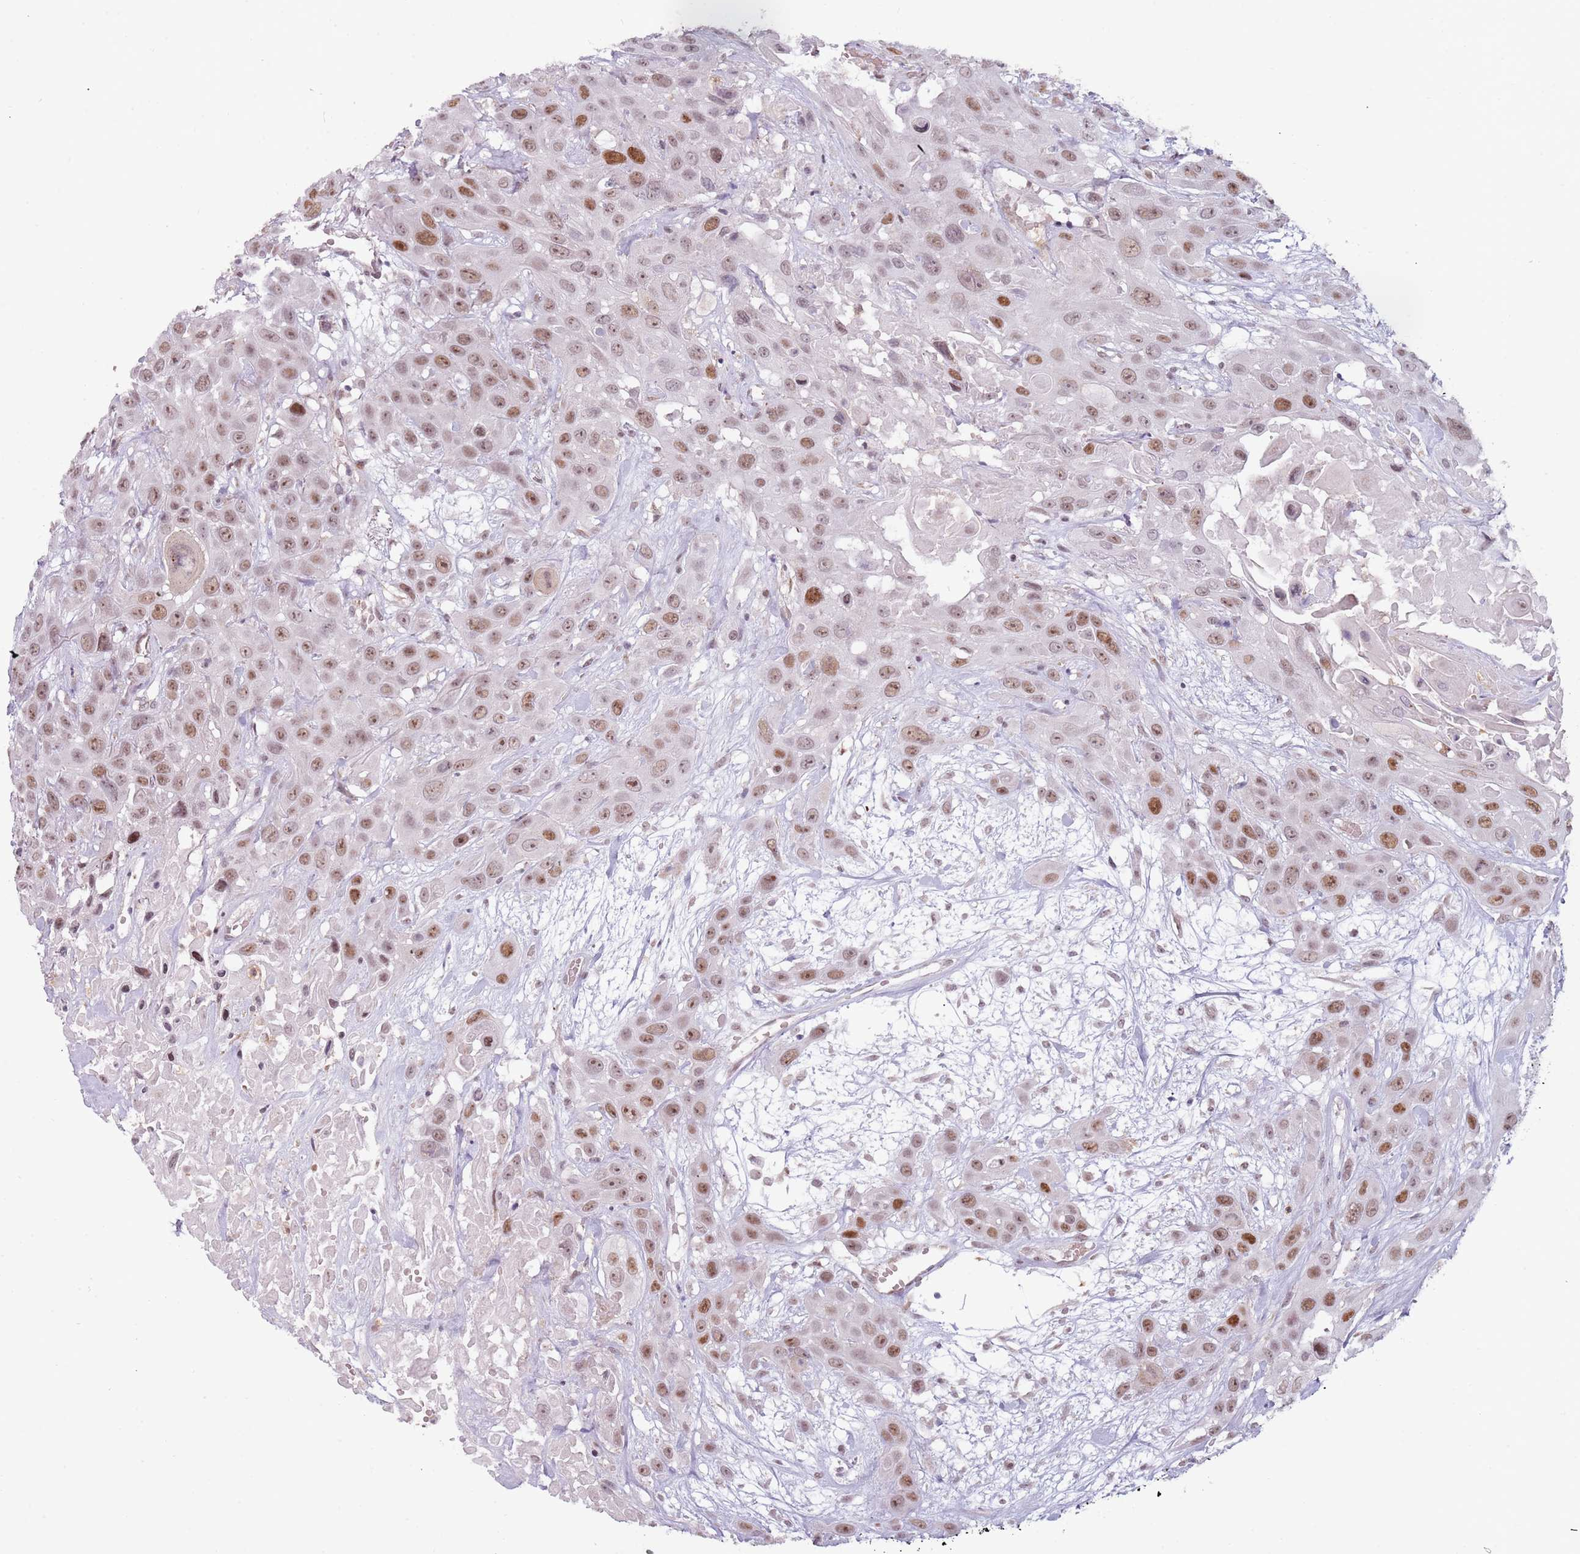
{"staining": {"intensity": "moderate", "quantity": ">75%", "location": "nuclear"}, "tissue": "head and neck cancer", "cell_type": "Tumor cells", "image_type": "cancer", "snomed": [{"axis": "morphology", "description": "Squamous cell carcinoma, NOS"}, {"axis": "topography", "description": "Head-Neck"}], "caption": "Immunohistochemical staining of human head and neck cancer demonstrates moderate nuclear protein expression in about >75% of tumor cells. The staining was performed using DAB (3,3'-diaminobenzidine), with brown indicating positive protein expression. Nuclei are stained blue with hematoxylin.", "gene": "REXO4", "patient": {"sex": "male", "age": 81}}